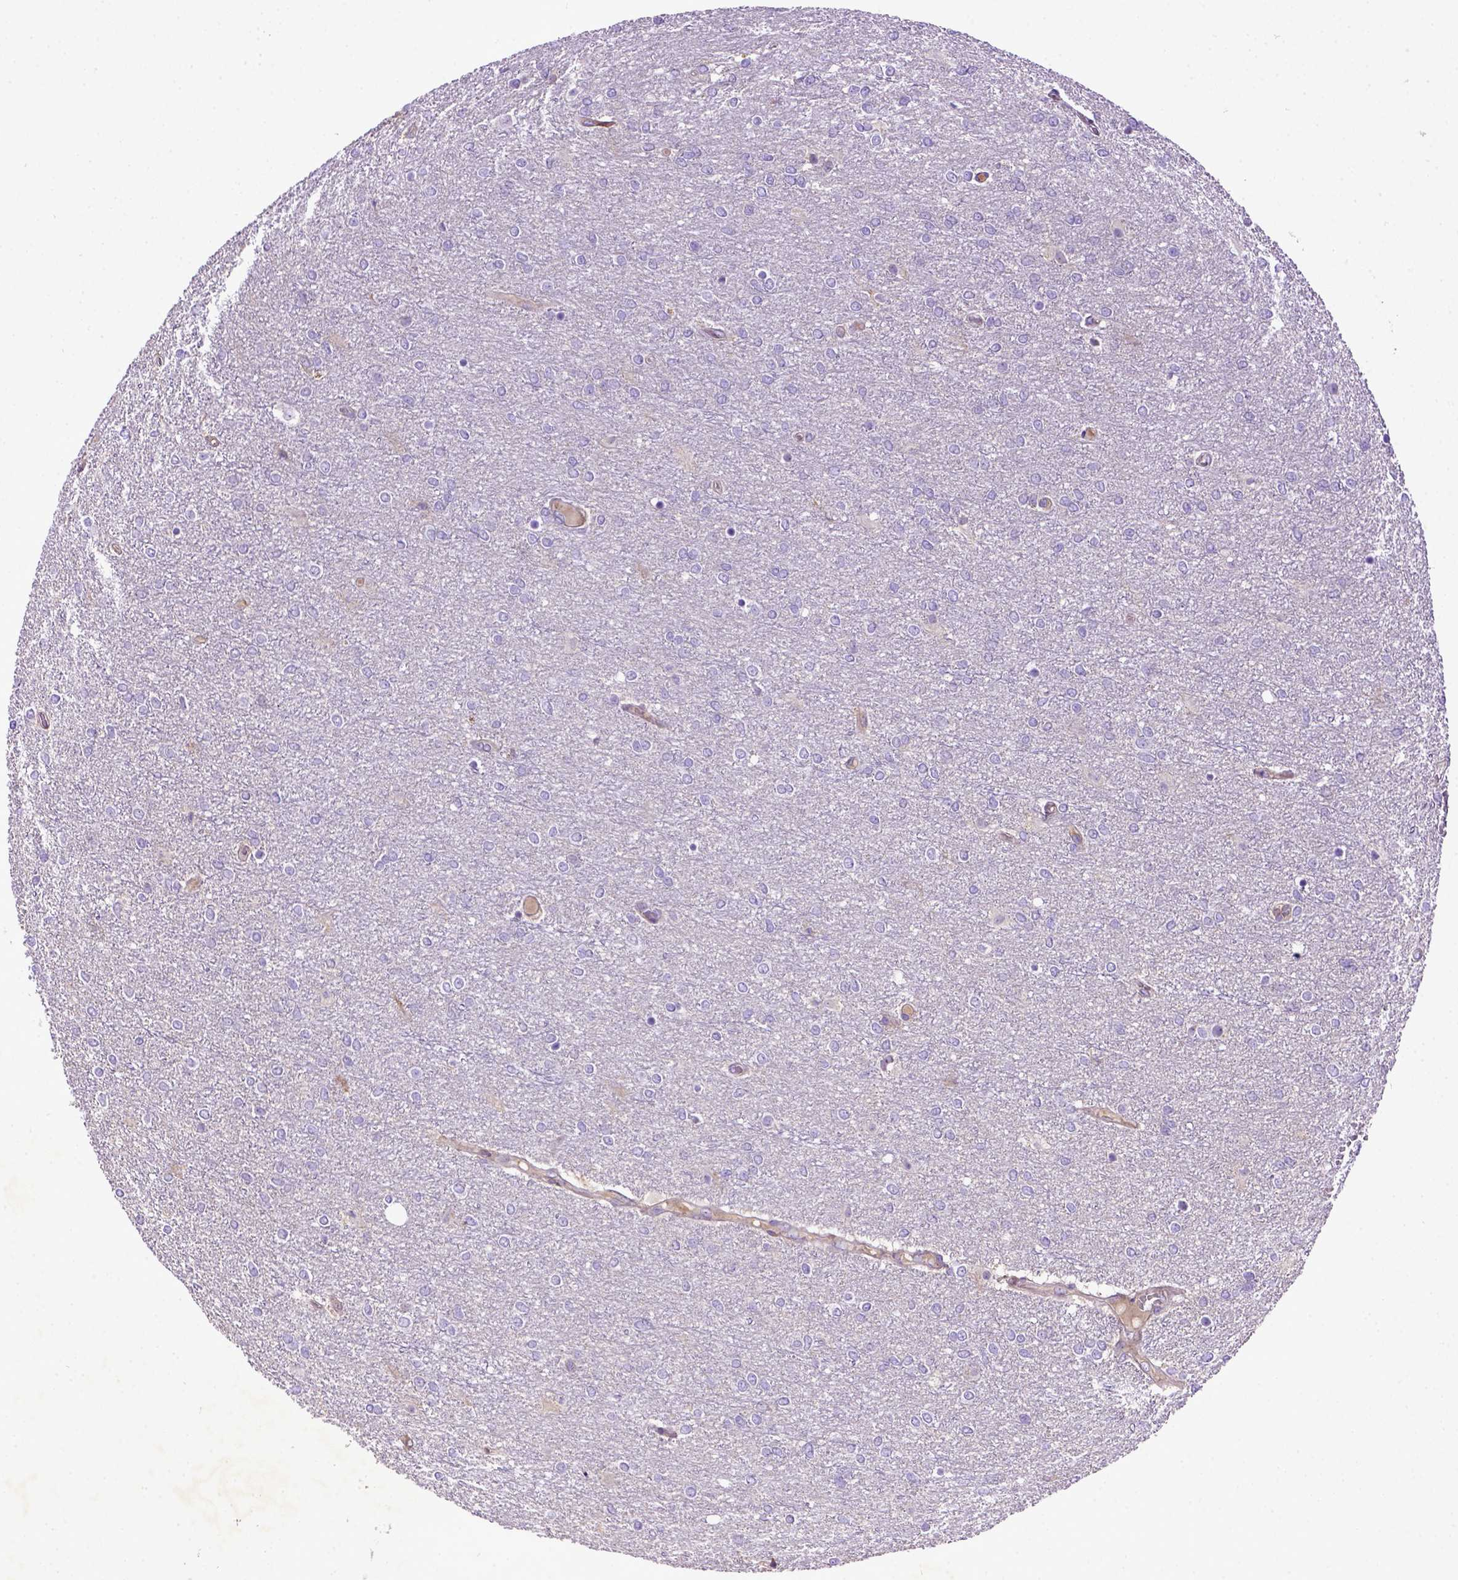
{"staining": {"intensity": "negative", "quantity": "none", "location": "none"}, "tissue": "glioma", "cell_type": "Tumor cells", "image_type": "cancer", "snomed": [{"axis": "morphology", "description": "Glioma, malignant, High grade"}, {"axis": "topography", "description": "Brain"}], "caption": "The immunohistochemistry photomicrograph has no significant positivity in tumor cells of malignant glioma (high-grade) tissue.", "gene": "DEPDC1B", "patient": {"sex": "female", "age": 61}}